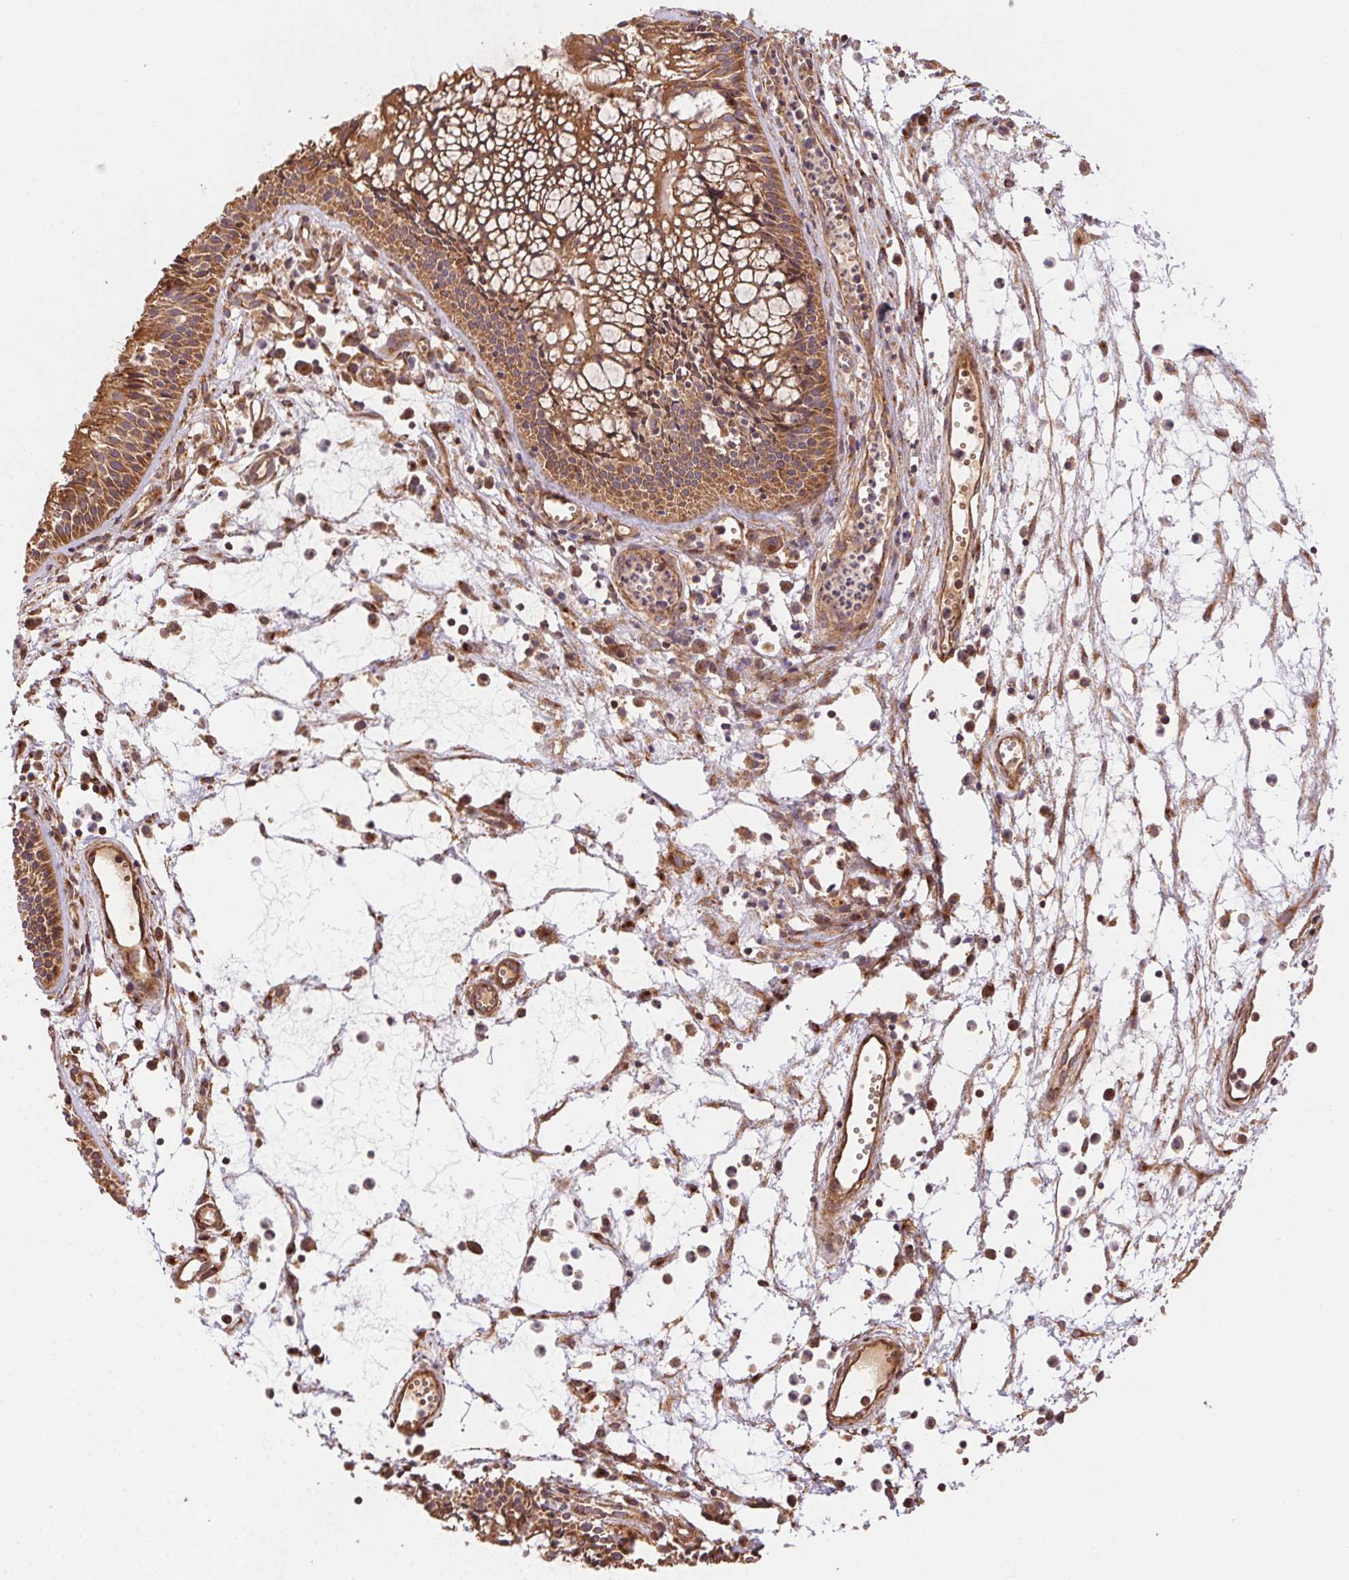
{"staining": {"intensity": "moderate", "quantity": ">75%", "location": "cytoplasmic/membranous"}, "tissue": "nasopharynx", "cell_type": "Respiratory epithelial cells", "image_type": "normal", "snomed": [{"axis": "morphology", "description": "Normal tissue, NOS"}, {"axis": "topography", "description": "Nasopharynx"}], "caption": "Immunohistochemistry (IHC) of benign nasopharynx shows medium levels of moderate cytoplasmic/membranous staining in approximately >75% of respiratory epithelial cells. (DAB (3,3'-diaminobenzidine) IHC with brightfield microscopy, high magnification).", "gene": "USE1", "patient": {"sex": "male", "age": 31}}